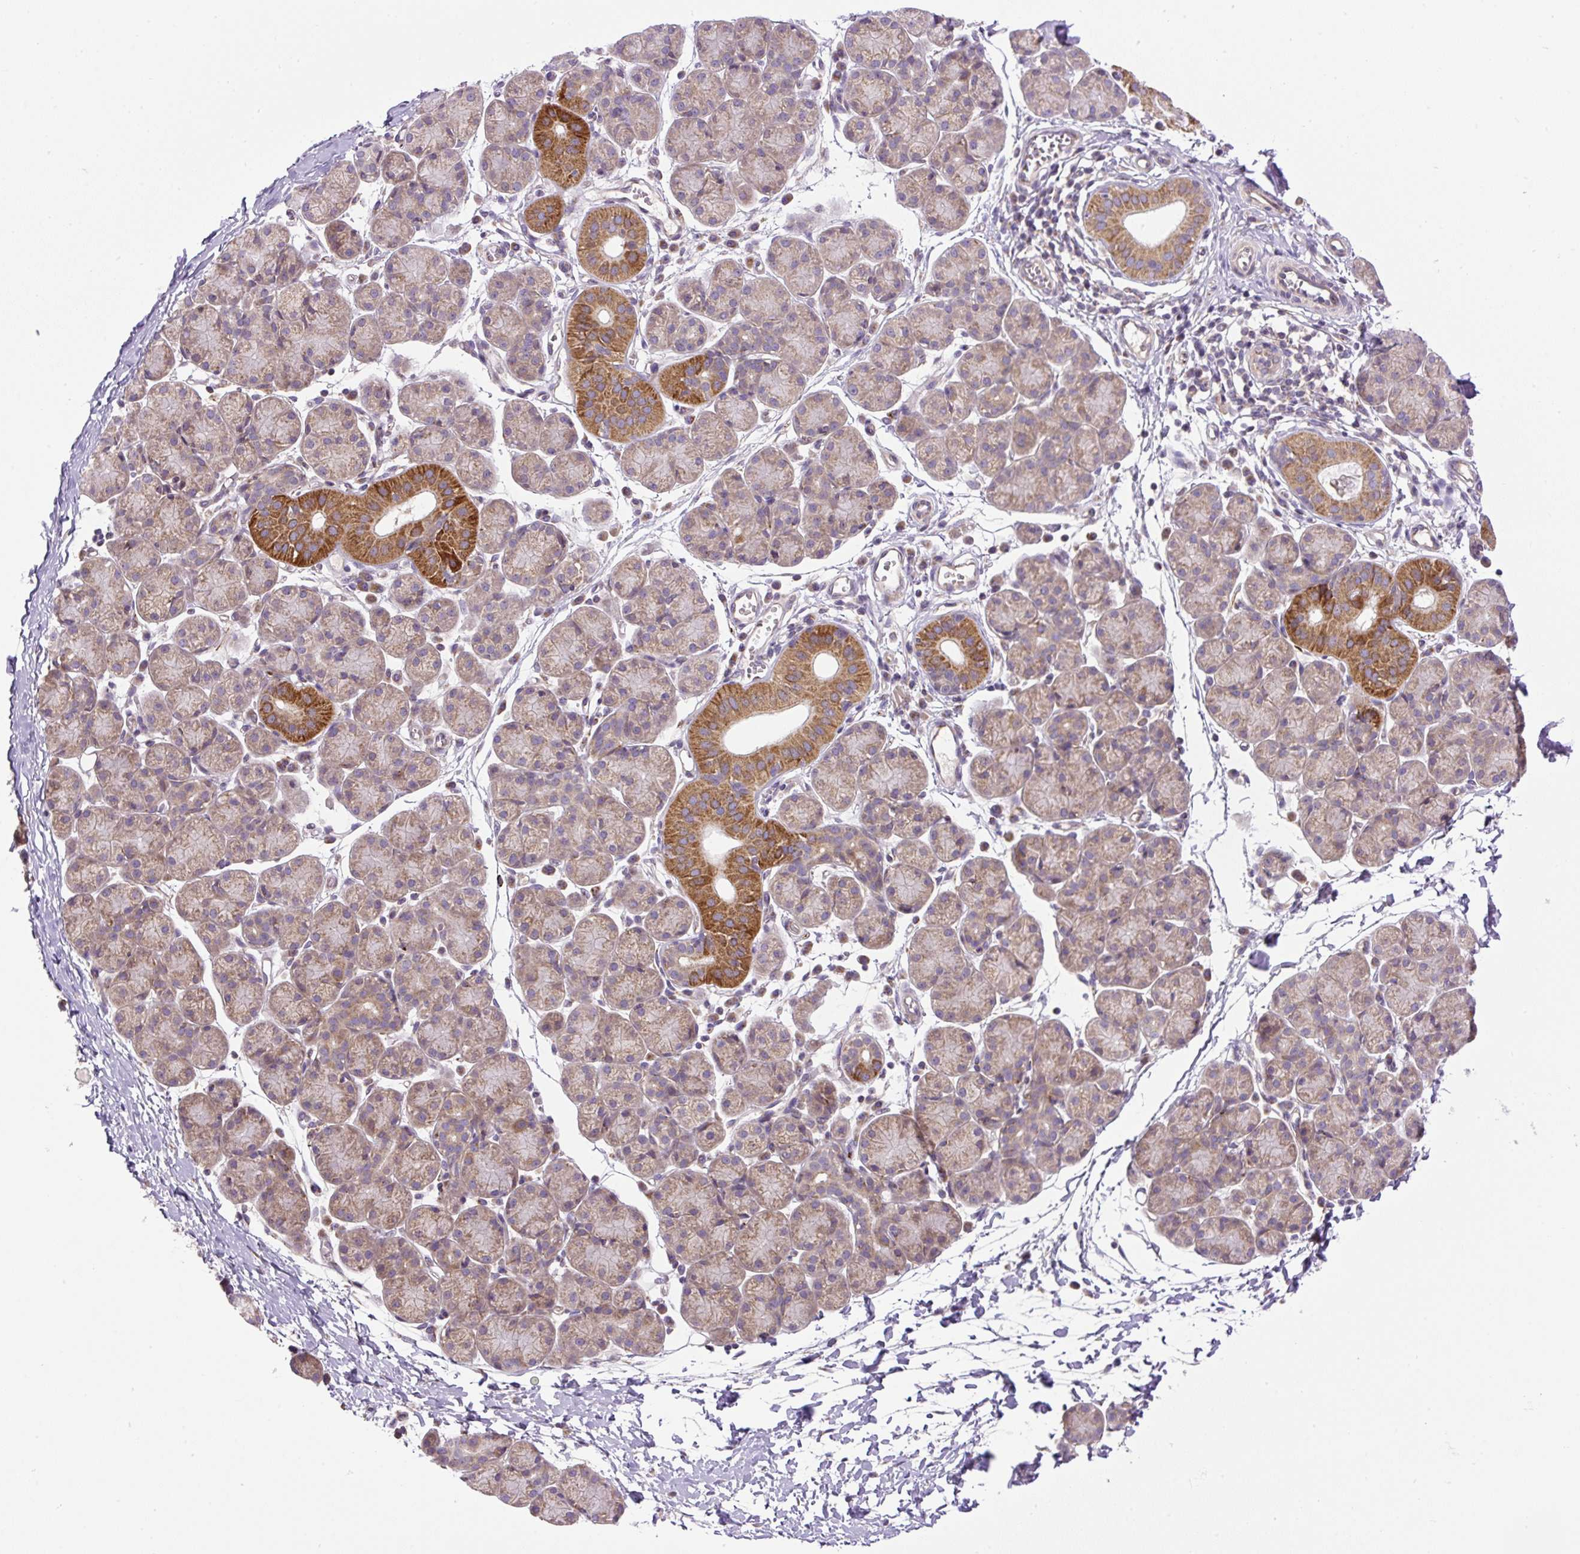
{"staining": {"intensity": "moderate", "quantity": "25%-75%", "location": "cytoplasmic/membranous"}, "tissue": "salivary gland", "cell_type": "Glandular cells", "image_type": "normal", "snomed": [{"axis": "morphology", "description": "Normal tissue, NOS"}, {"axis": "morphology", "description": "Inflammation, NOS"}, {"axis": "topography", "description": "Lymph node"}, {"axis": "topography", "description": "Salivary gland"}], "caption": "Human salivary gland stained with a brown dye exhibits moderate cytoplasmic/membranous positive positivity in approximately 25%-75% of glandular cells.", "gene": "ZNF547", "patient": {"sex": "male", "age": 3}}